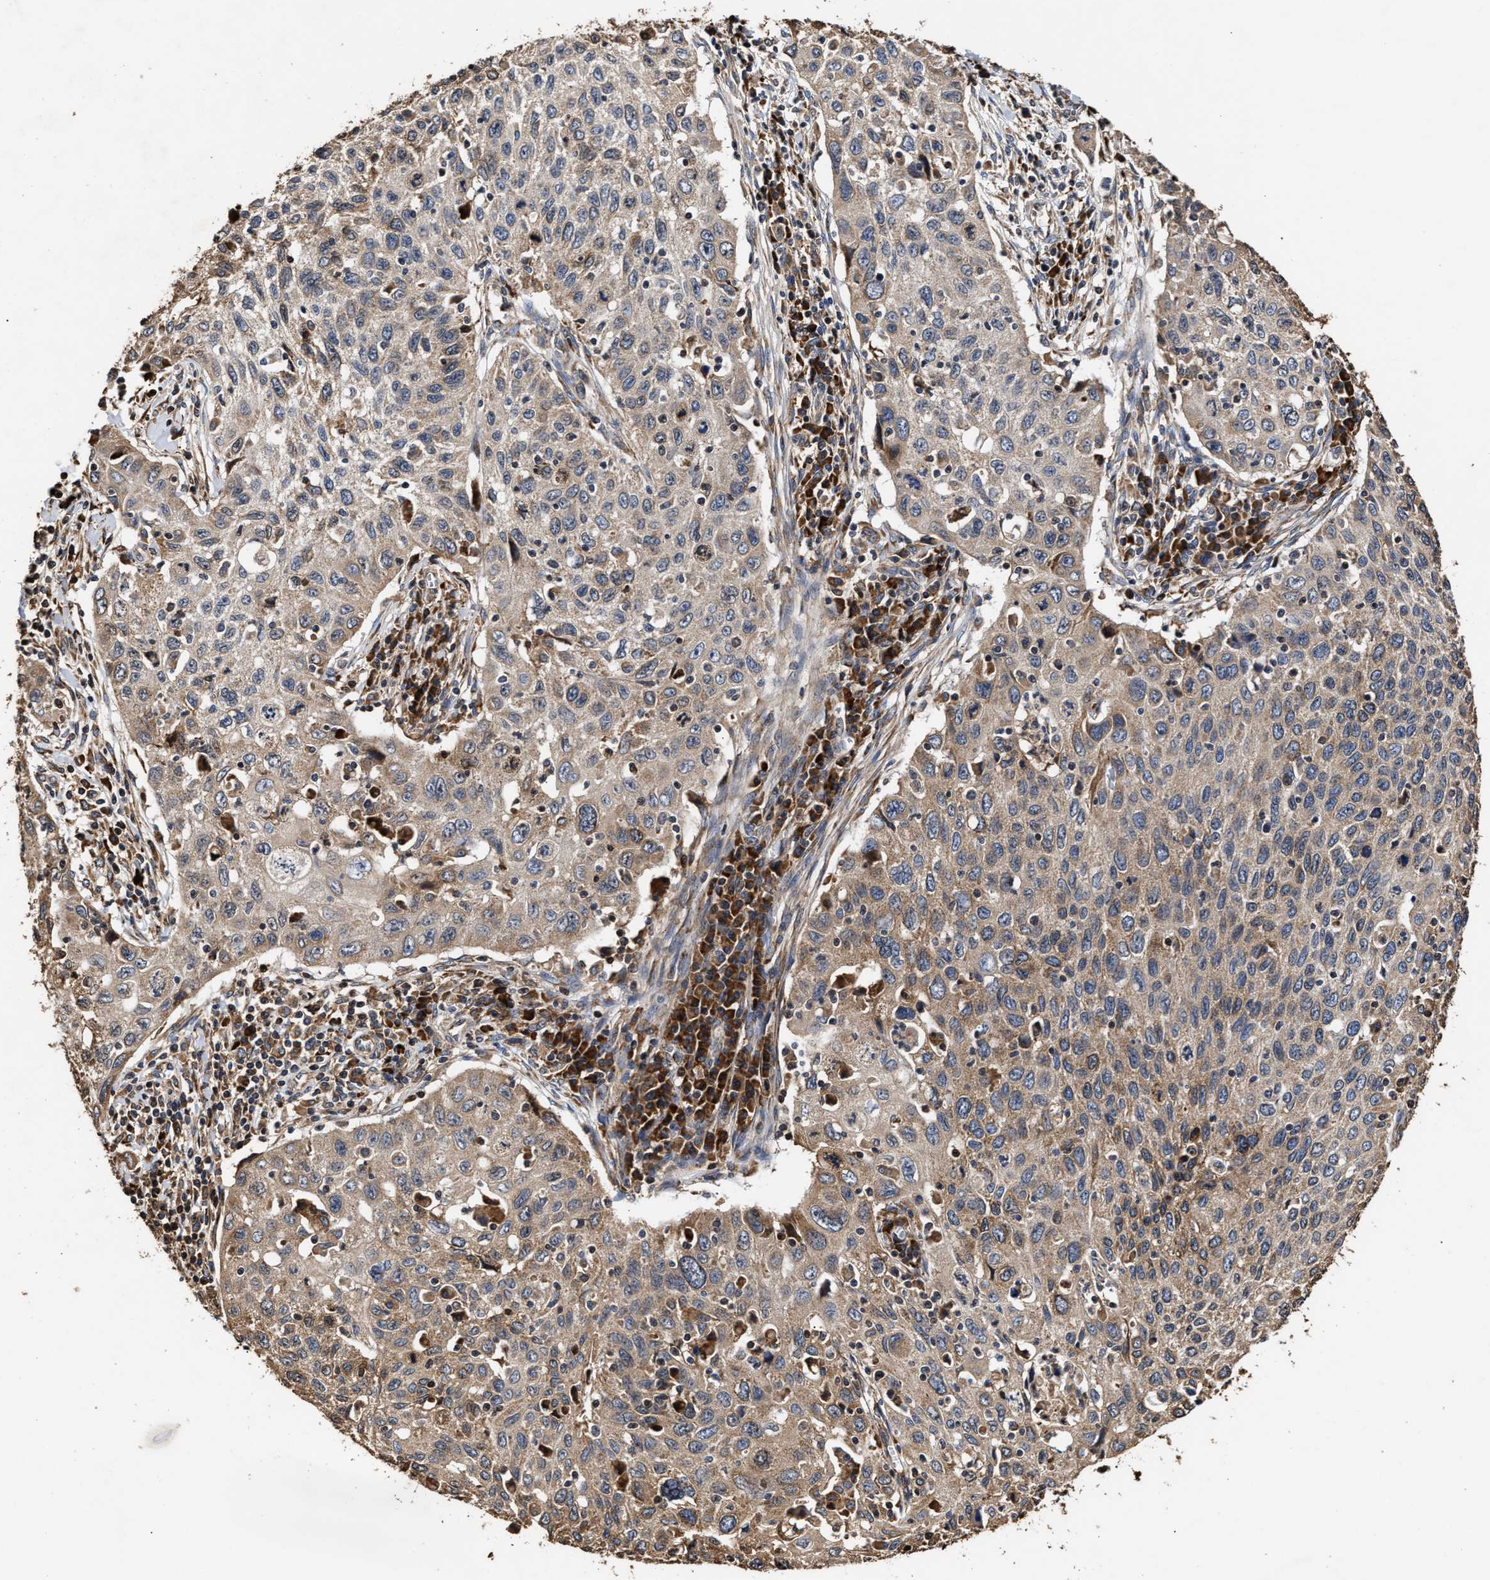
{"staining": {"intensity": "weak", "quantity": ">75%", "location": "cytoplasmic/membranous"}, "tissue": "cervical cancer", "cell_type": "Tumor cells", "image_type": "cancer", "snomed": [{"axis": "morphology", "description": "Squamous cell carcinoma, NOS"}, {"axis": "topography", "description": "Cervix"}], "caption": "Protein positivity by immunohistochemistry demonstrates weak cytoplasmic/membranous expression in approximately >75% of tumor cells in cervical squamous cell carcinoma. (Brightfield microscopy of DAB IHC at high magnification).", "gene": "GOSR1", "patient": {"sex": "female", "age": 53}}